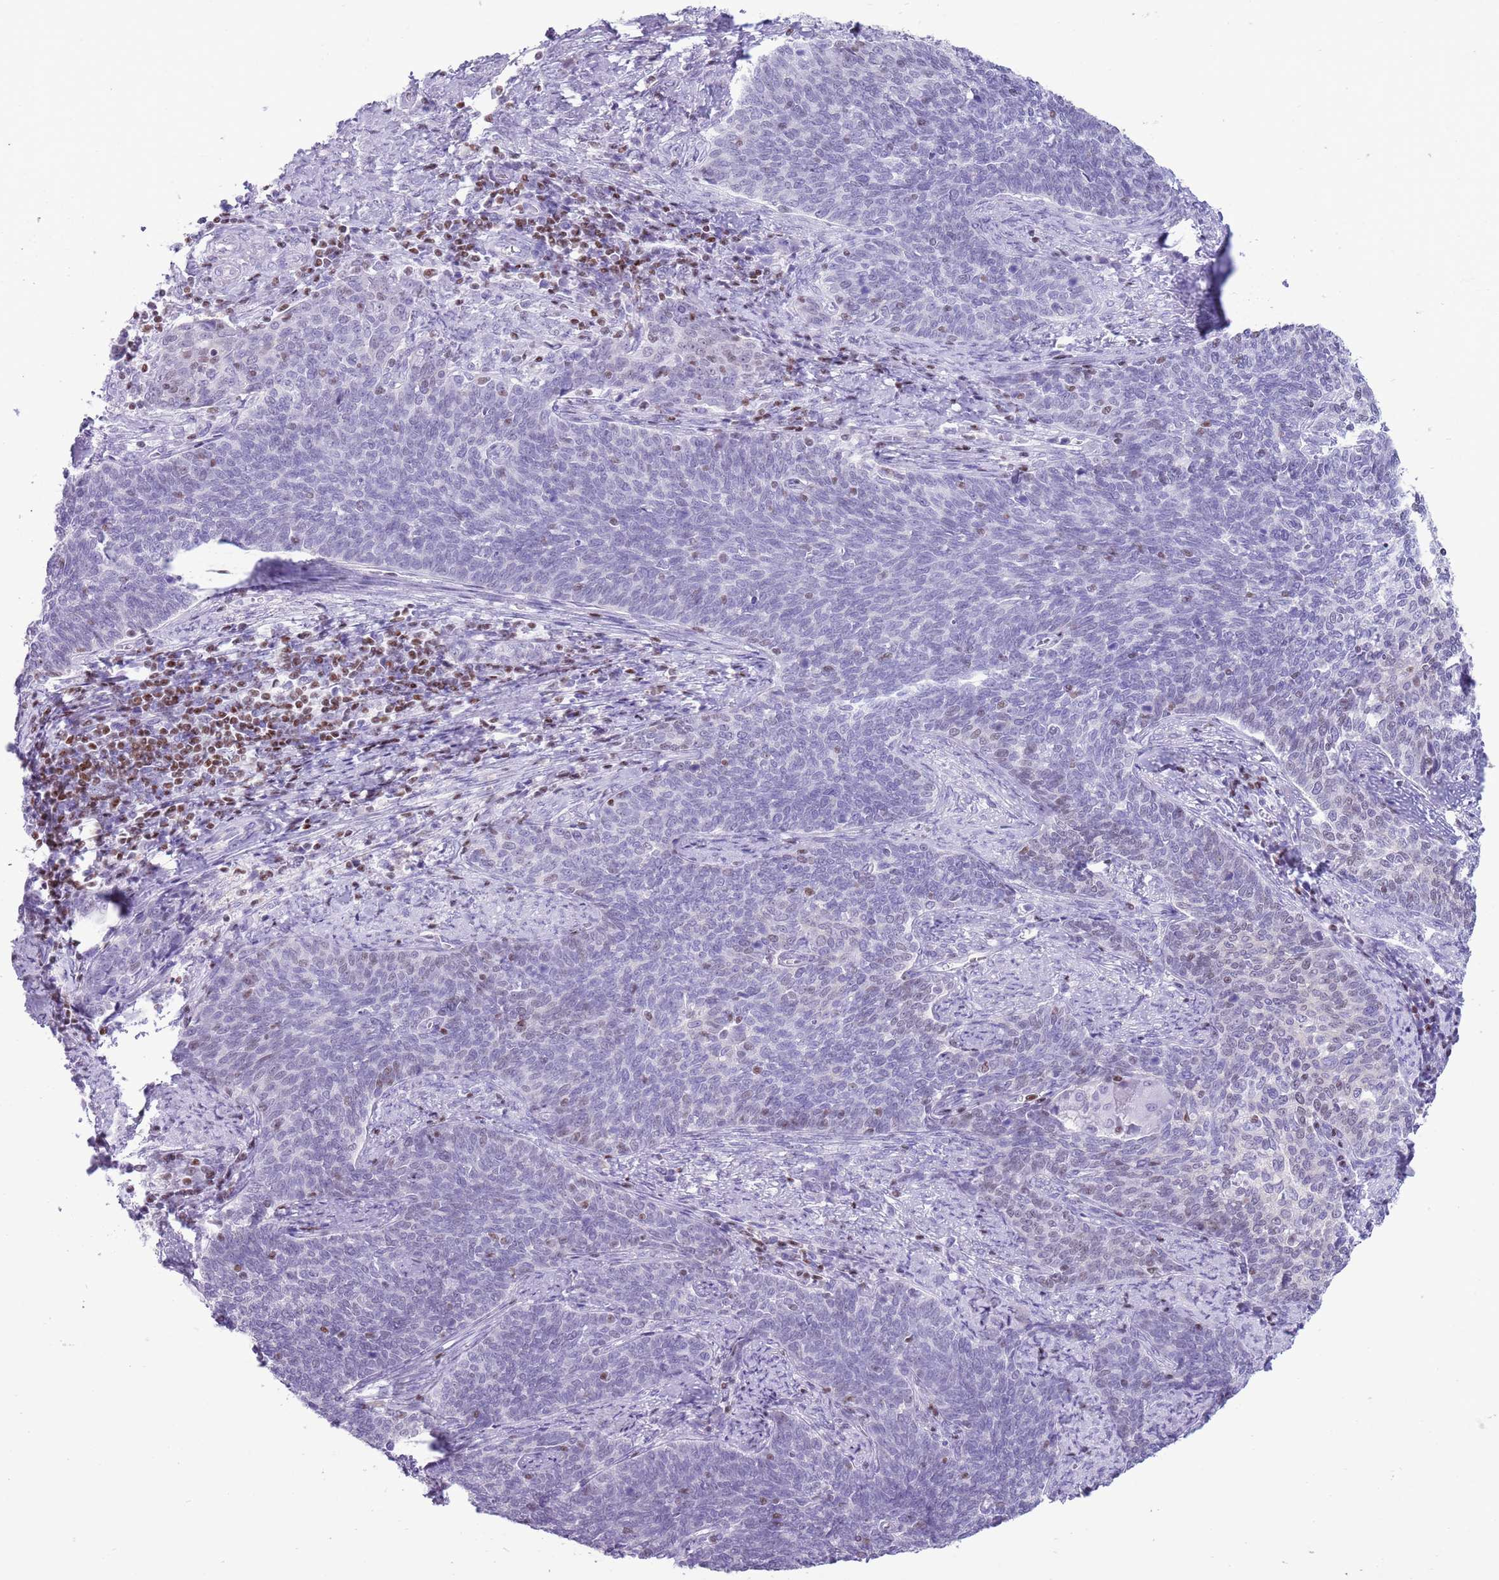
{"staining": {"intensity": "negative", "quantity": "none", "location": "none"}, "tissue": "cervical cancer", "cell_type": "Tumor cells", "image_type": "cancer", "snomed": [{"axis": "morphology", "description": "Squamous cell carcinoma, NOS"}, {"axis": "topography", "description": "Cervix"}], "caption": "DAB (3,3'-diaminobenzidine) immunohistochemical staining of human cervical cancer shows no significant staining in tumor cells. (DAB (3,3'-diaminobenzidine) immunohistochemistry, high magnification).", "gene": "BCL11B", "patient": {"sex": "female", "age": 39}}